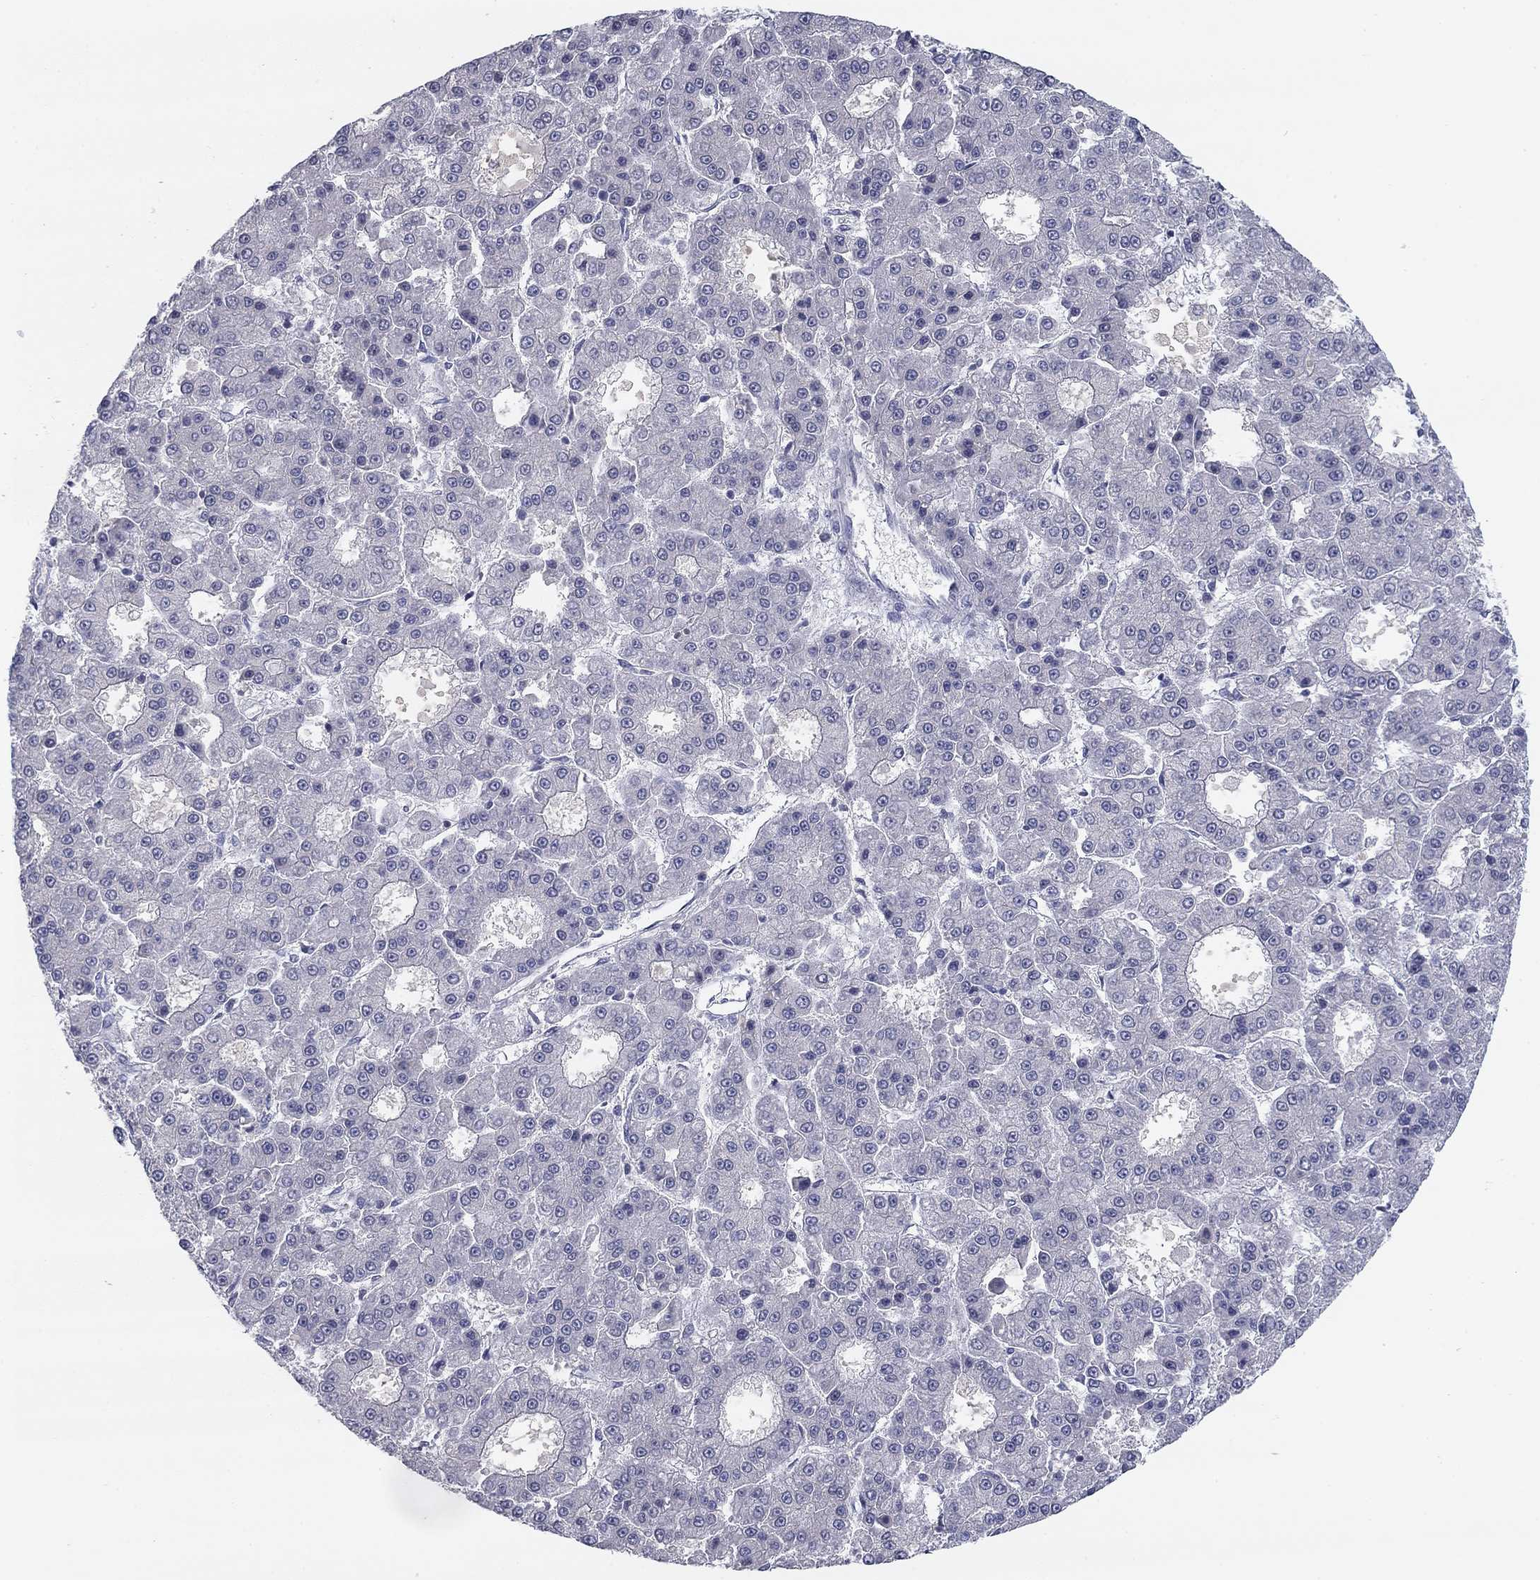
{"staining": {"intensity": "negative", "quantity": "none", "location": "none"}, "tissue": "liver cancer", "cell_type": "Tumor cells", "image_type": "cancer", "snomed": [{"axis": "morphology", "description": "Carcinoma, Hepatocellular, NOS"}, {"axis": "topography", "description": "Liver"}], "caption": "Liver cancer was stained to show a protein in brown. There is no significant positivity in tumor cells.", "gene": "AMN1", "patient": {"sex": "male", "age": 70}}